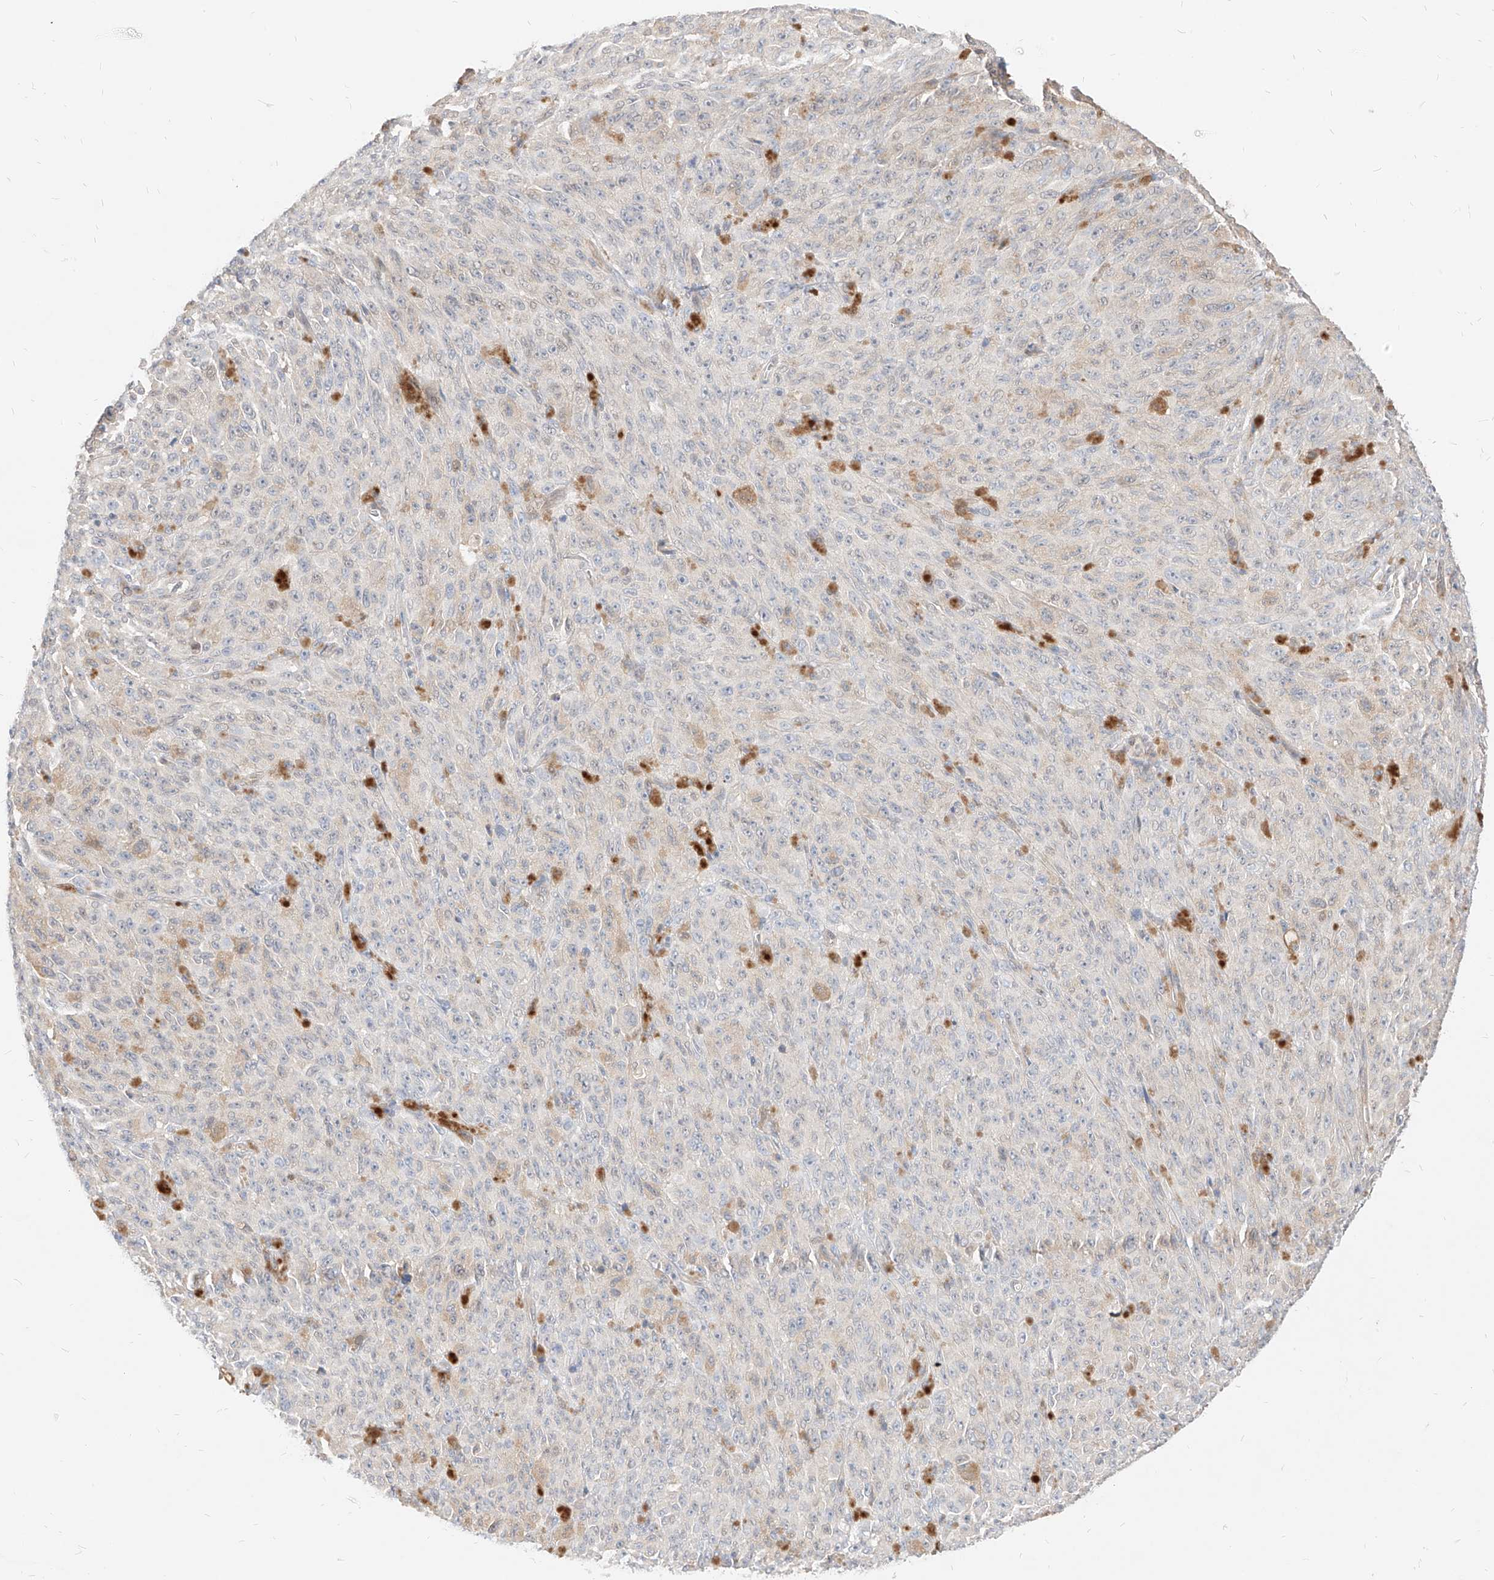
{"staining": {"intensity": "negative", "quantity": "none", "location": "none"}, "tissue": "melanoma", "cell_type": "Tumor cells", "image_type": "cancer", "snomed": [{"axis": "morphology", "description": "Malignant melanoma, NOS"}, {"axis": "topography", "description": "Skin"}], "caption": "Immunohistochemical staining of human melanoma demonstrates no significant positivity in tumor cells.", "gene": "TSNAX", "patient": {"sex": "female", "age": 82}}